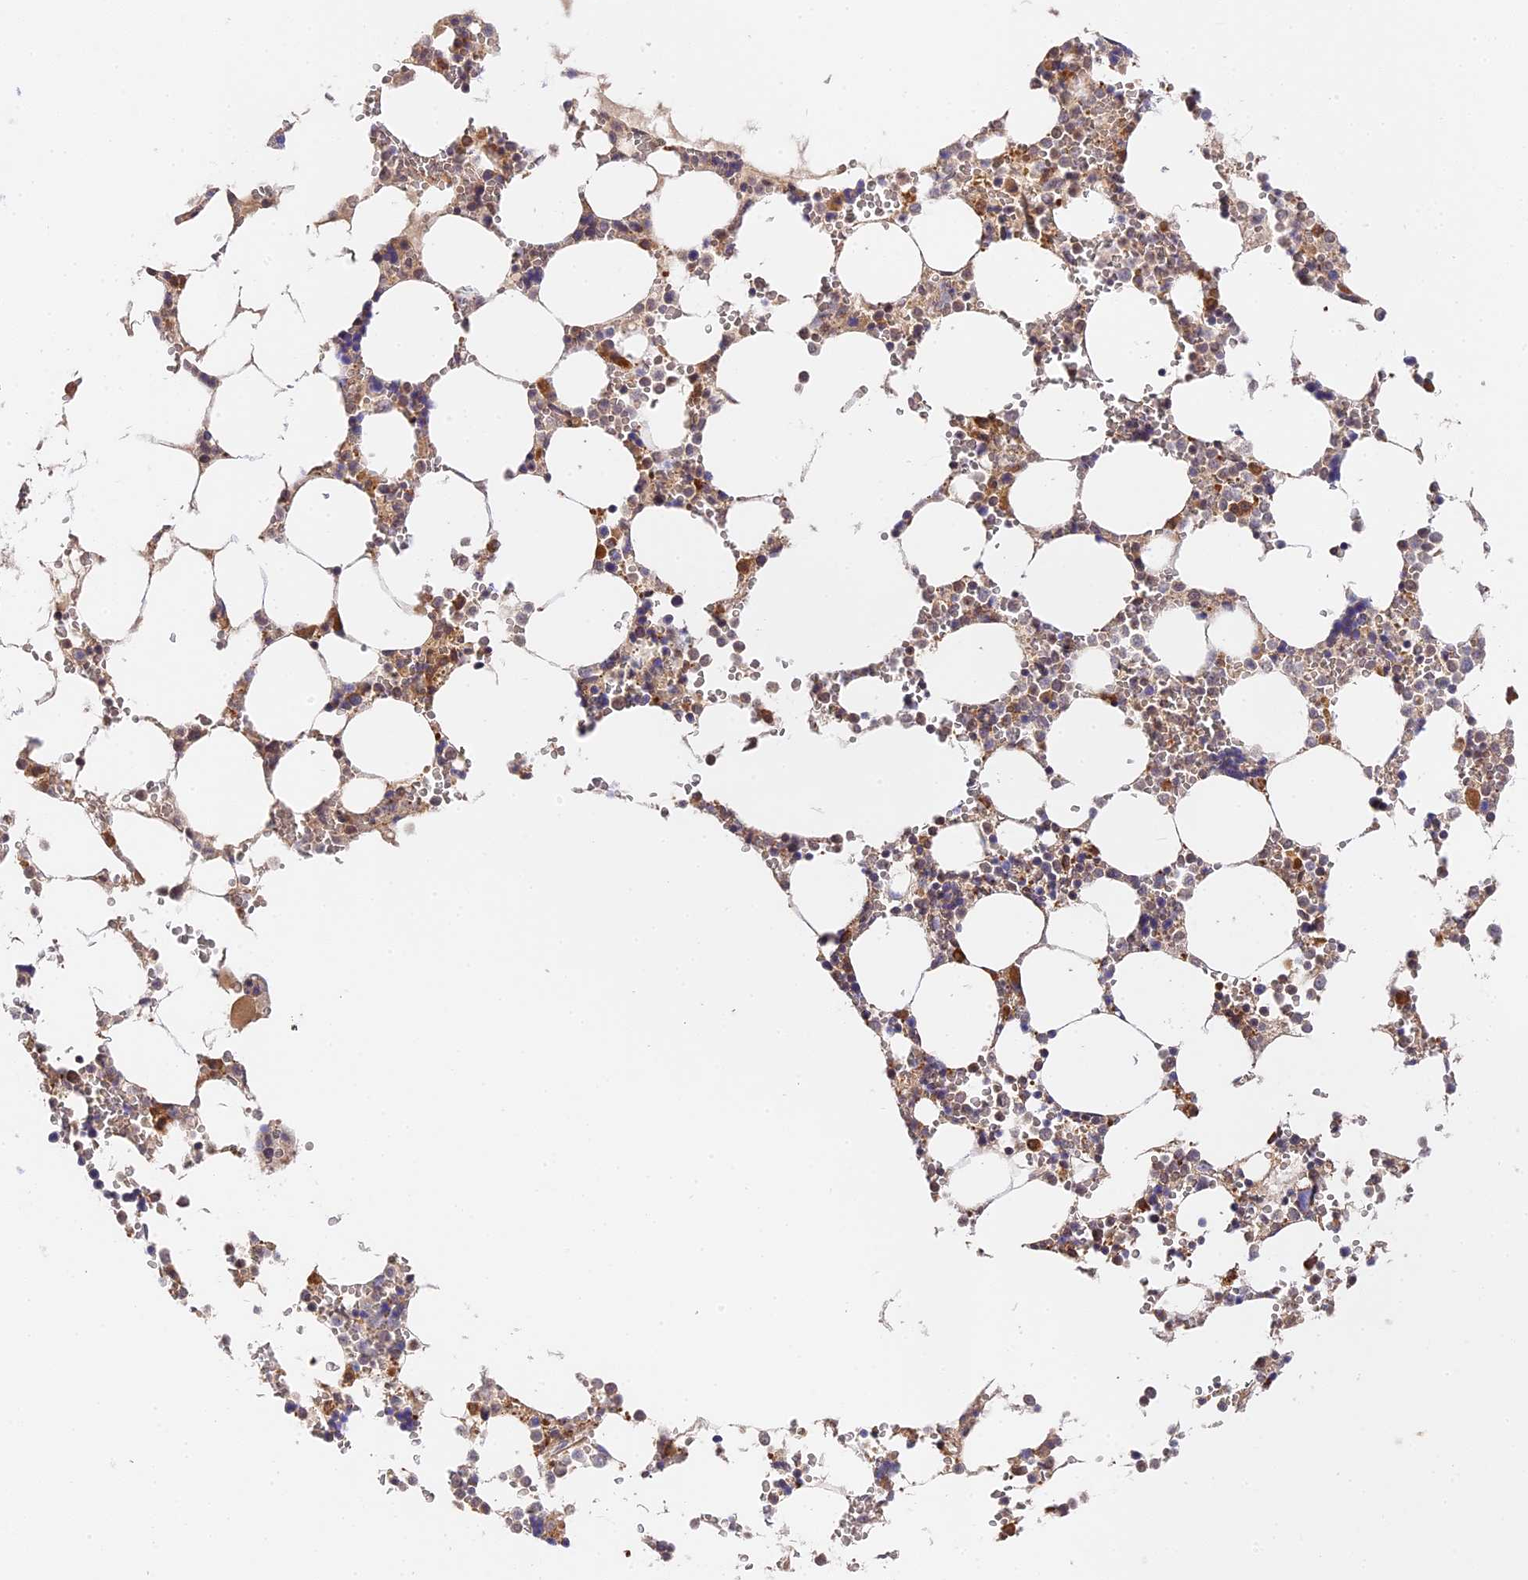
{"staining": {"intensity": "moderate", "quantity": "25%-75%", "location": "cytoplasmic/membranous,nuclear"}, "tissue": "bone marrow", "cell_type": "Hematopoietic cells", "image_type": "normal", "snomed": [{"axis": "morphology", "description": "Normal tissue, NOS"}, {"axis": "topography", "description": "Bone marrow"}], "caption": "An immunohistochemistry (IHC) histopathology image of unremarkable tissue is shown. Protein staining in brown labels moderate cytoplasmic/membranous,nuclear positivity in bone marrow within hematopoietic cells. (Stains: DAB (3,3'-diaminobenzidine) in brown, nuclei in blue, Microscopy: brightfield microscopy at high magnification).", "gene": "IMPACT", "patient": {"sex": "male", "age": 64}}